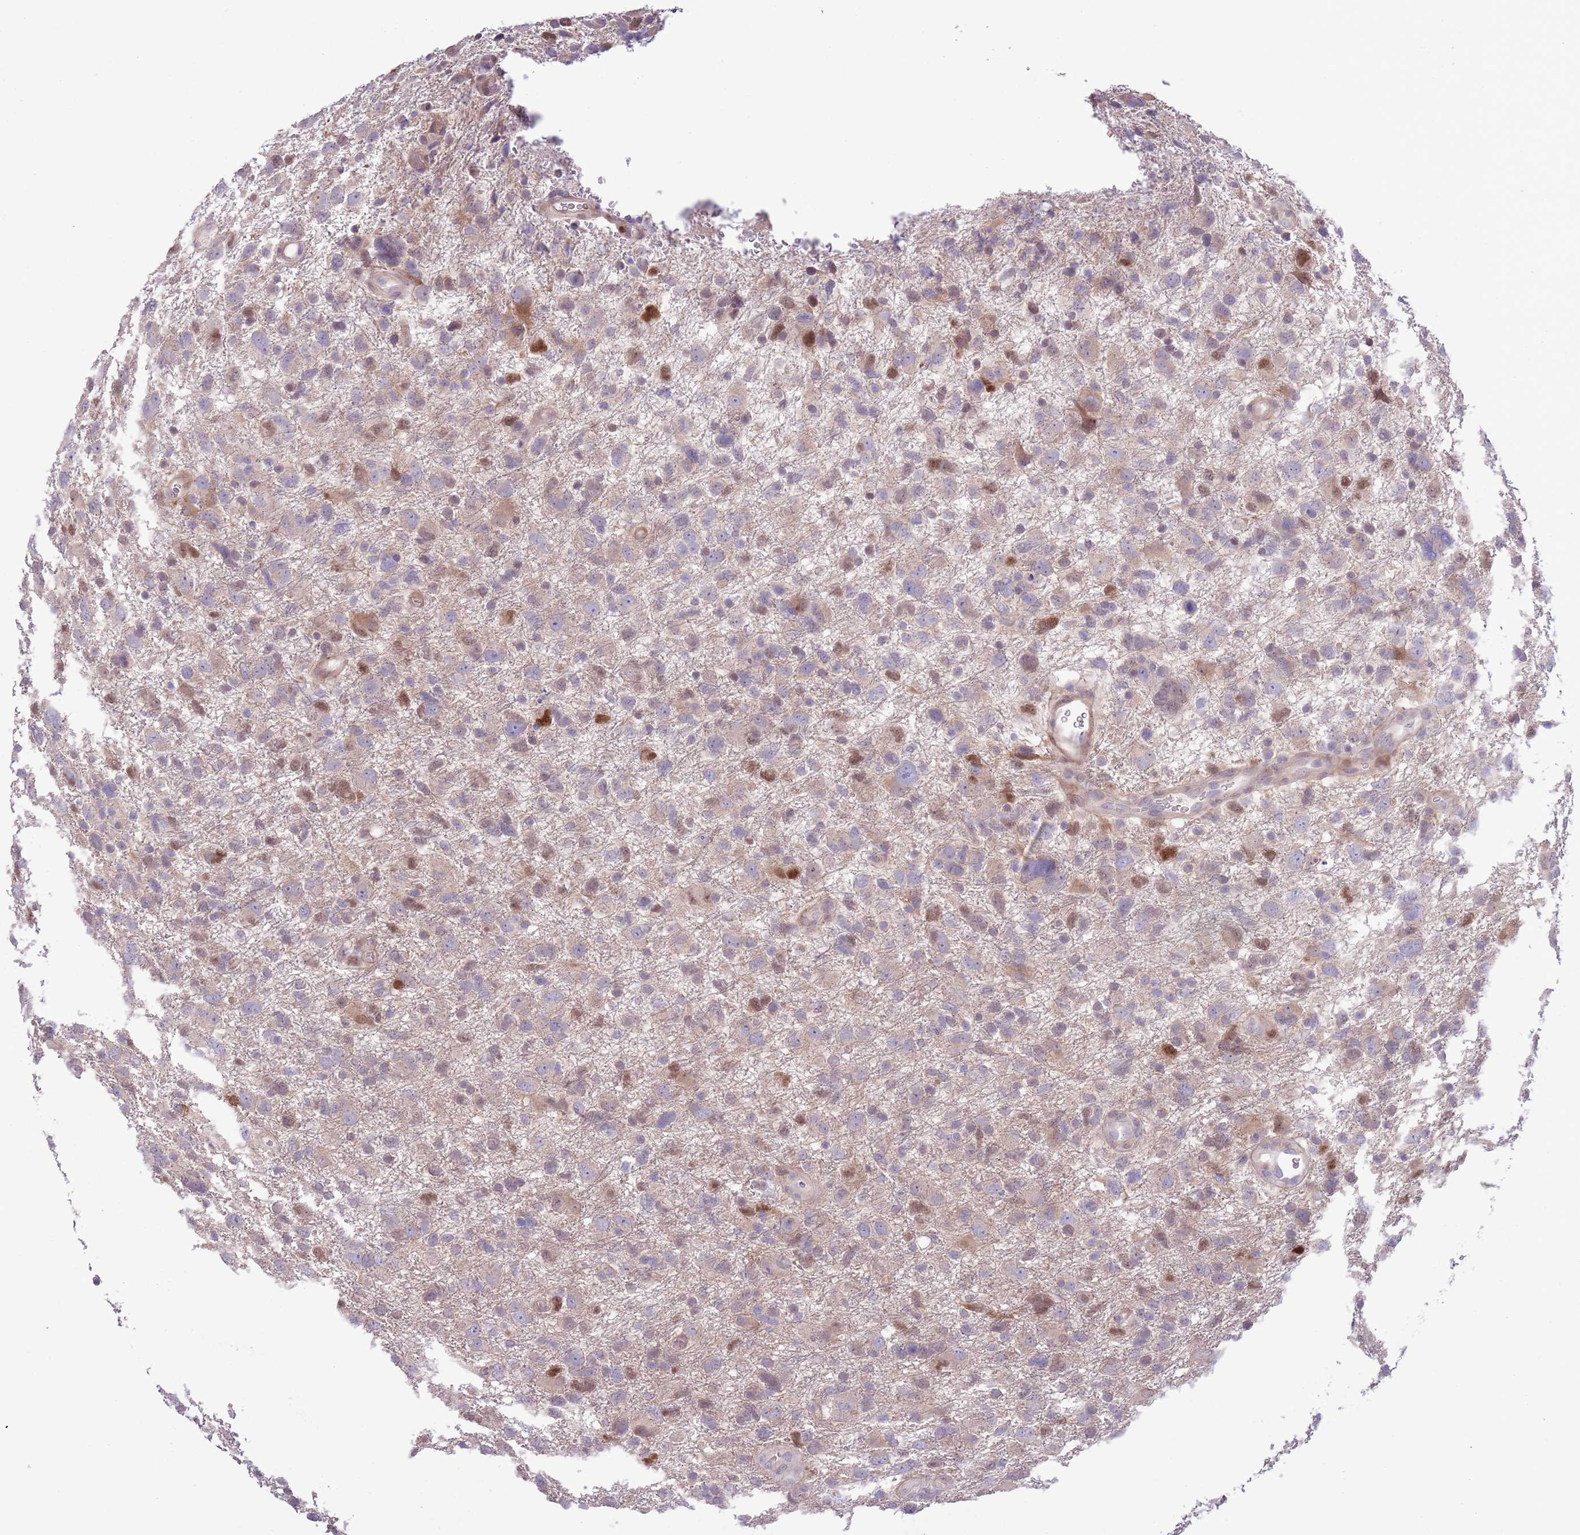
{"staining": {"intensity": "moderate", "quantity": "<25%", "location": "nuclear"}, "tissue": "glioma", "cell_type": "Tumor cells", "image_type": "cancer", "snomed": [{"axis": "morphology", "description": "Glioma, malignant, High grade"}, {"axis": "topography", "description": "Brain"}], "caption": "An IHC photomicrograph of tumor tissue is shown. Protein staining in brown shows moderate nuclear positivity in glioma within tumor cells. (brown staining indicates protein expression, while blue staining denotes nuclei).", "gene": "CCND2", "patient": {"sex": "male", "age": 61}}